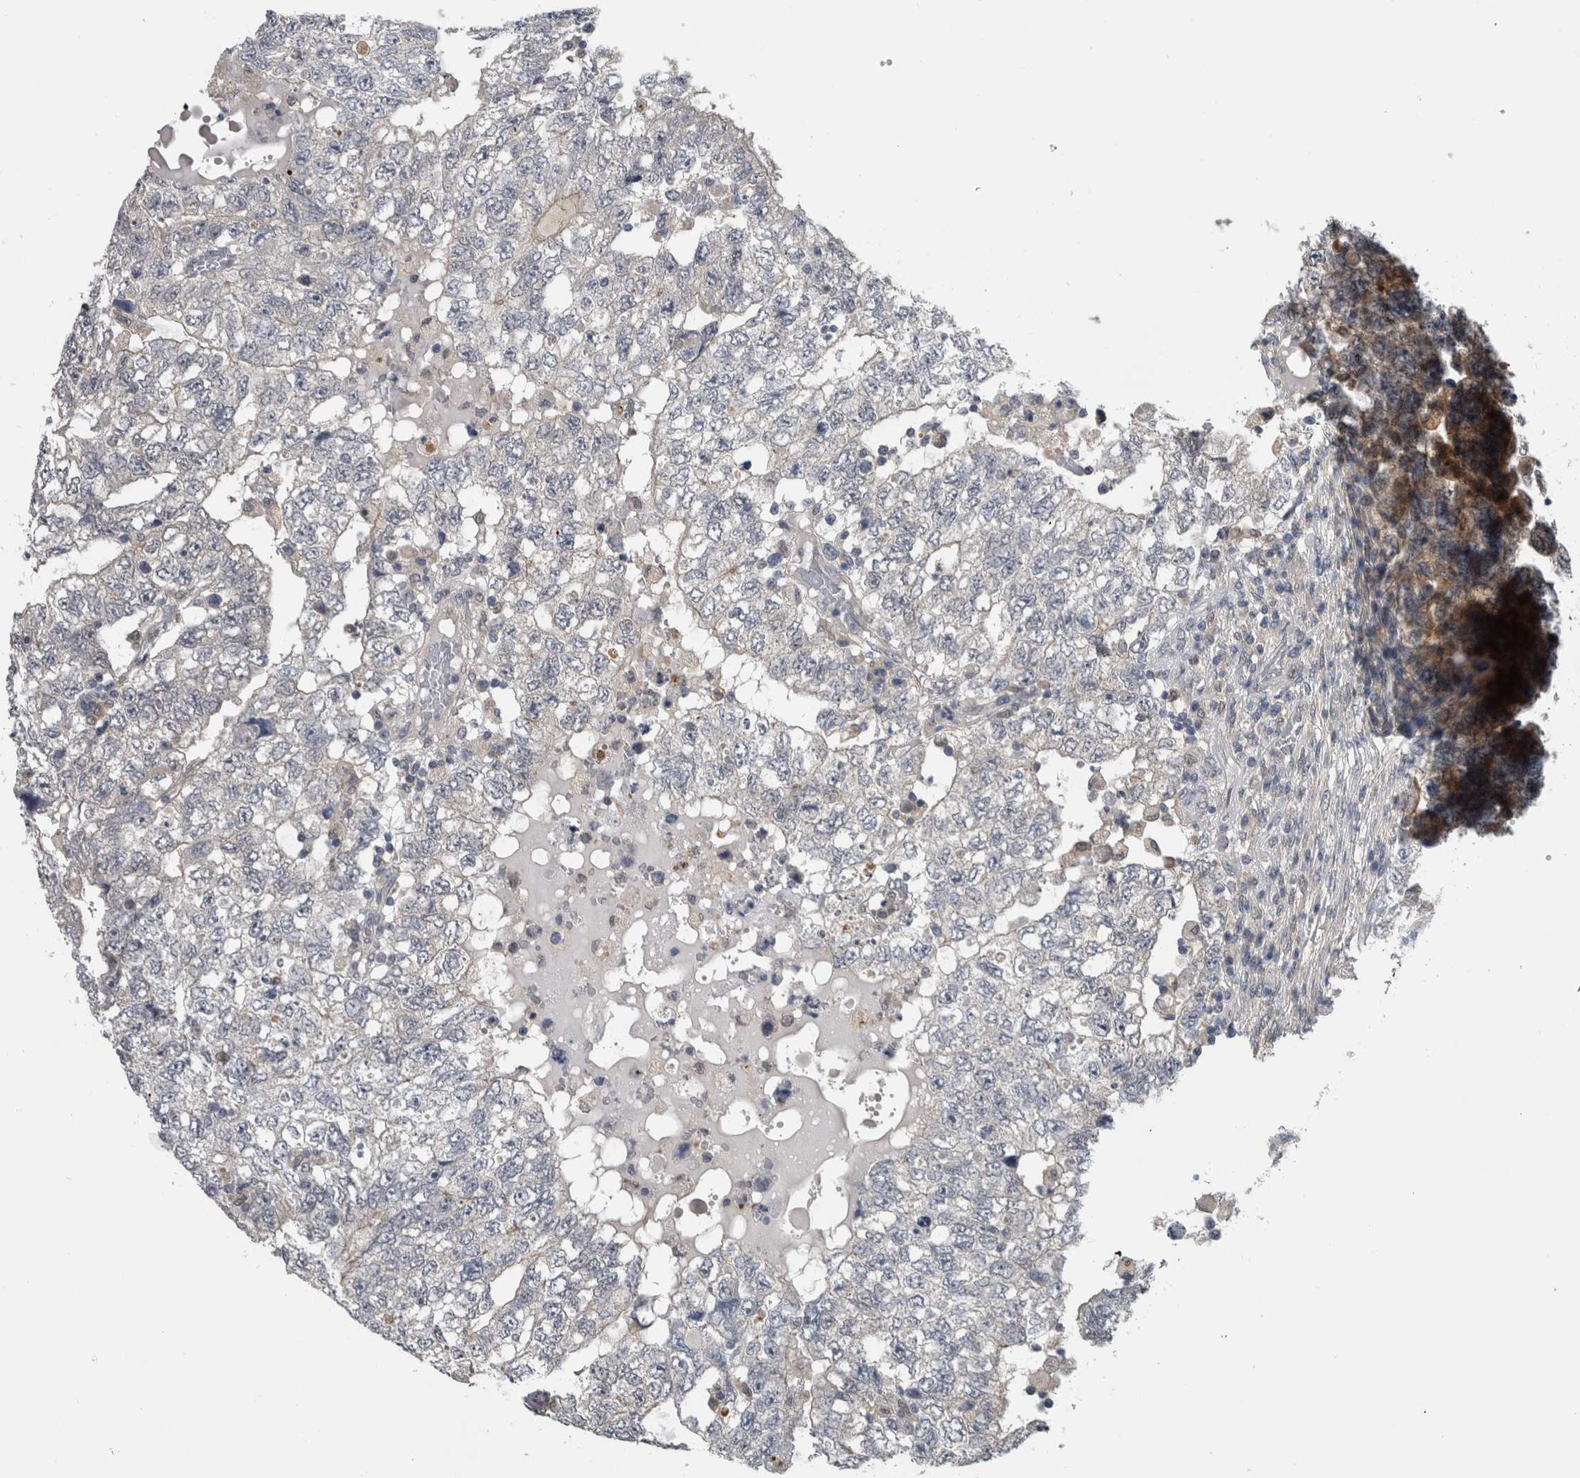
{"staining": {"intensity": "negative", "quantity": "none", "location": "none"}, "tissue": "testis cancer", "cell_type": "Tumor cells", "image_type": "cancer", "snomed": [{"axis": "morphology", "description": "Carcinoma, Embryonal, NOS"}, {"axis": "topography", "description": "Testis"}], "caption": "The immunohistochemistry (IHC) histopathology image has no significant expression in tumor cells of testis embryonal carcinoma tissue. (Stains: DAB IHC with hematoxylin counter stain, Microscopy: brightfield microscopy at high magnification).", "gene": "NAPRT", "patient": {"sex": "male", "age": 36}}